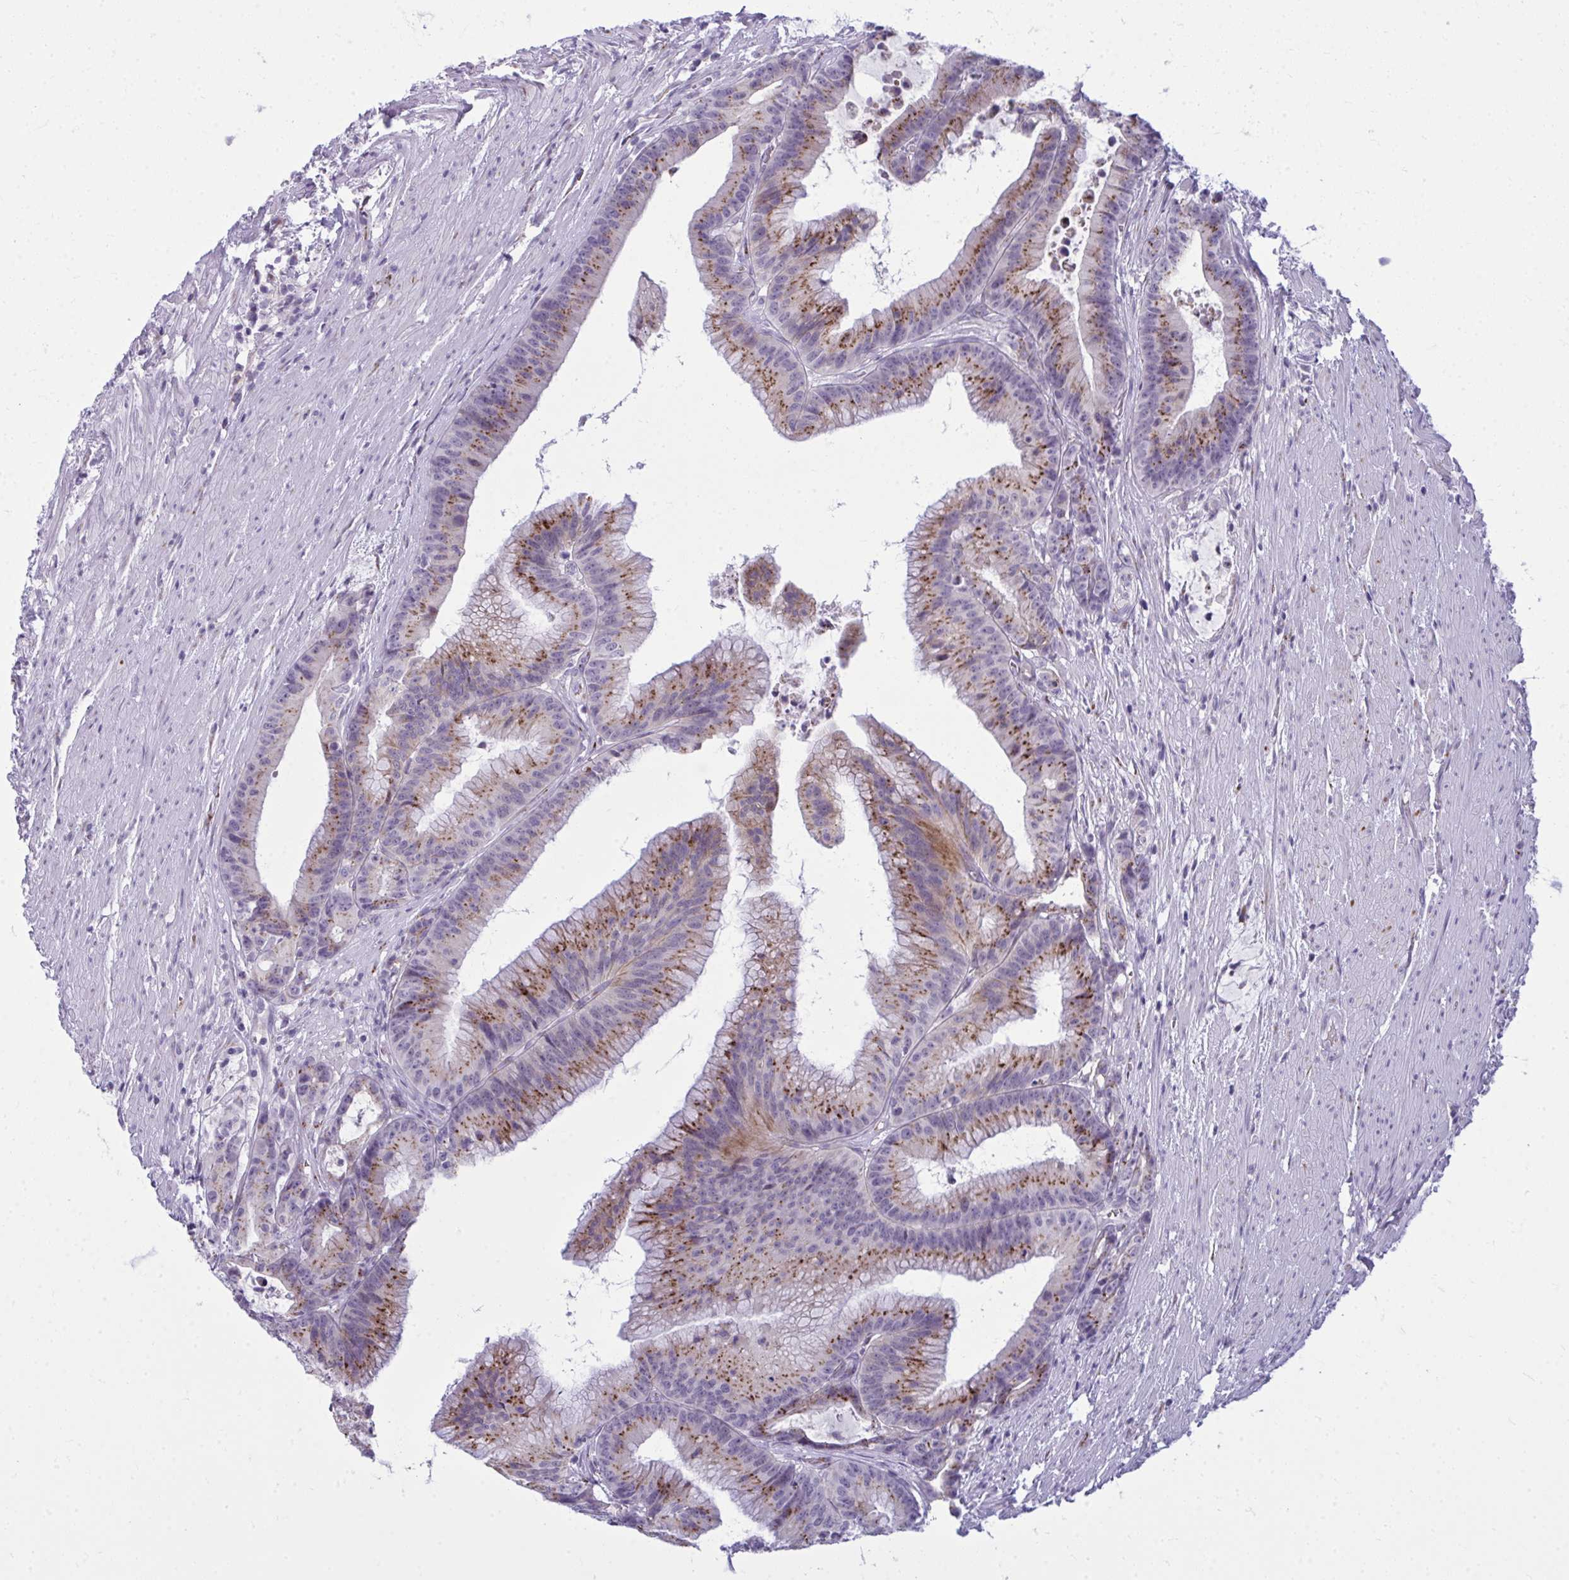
{"staining": {"intensity": "moderate", "quantity": ">75%", "location": "cytoplasmic/membranous"}, "tissue": "colorectal cancer", "cell_type": "Tumor cells", "image_type": "cancer", "snomed": [{"axis": "morphology", "description": "Adenocarcinoma, NOS"}, {"axis": "topography", "description": "Colon"}], "caption": "Protein expression analysis of adenocarcinoma (colorectal) displays moderate cytoplasmic/membranous positivity in about >75% of tumor cells.", "gene": "DTX4", "patient": {"sex": "female", "age": 78}}